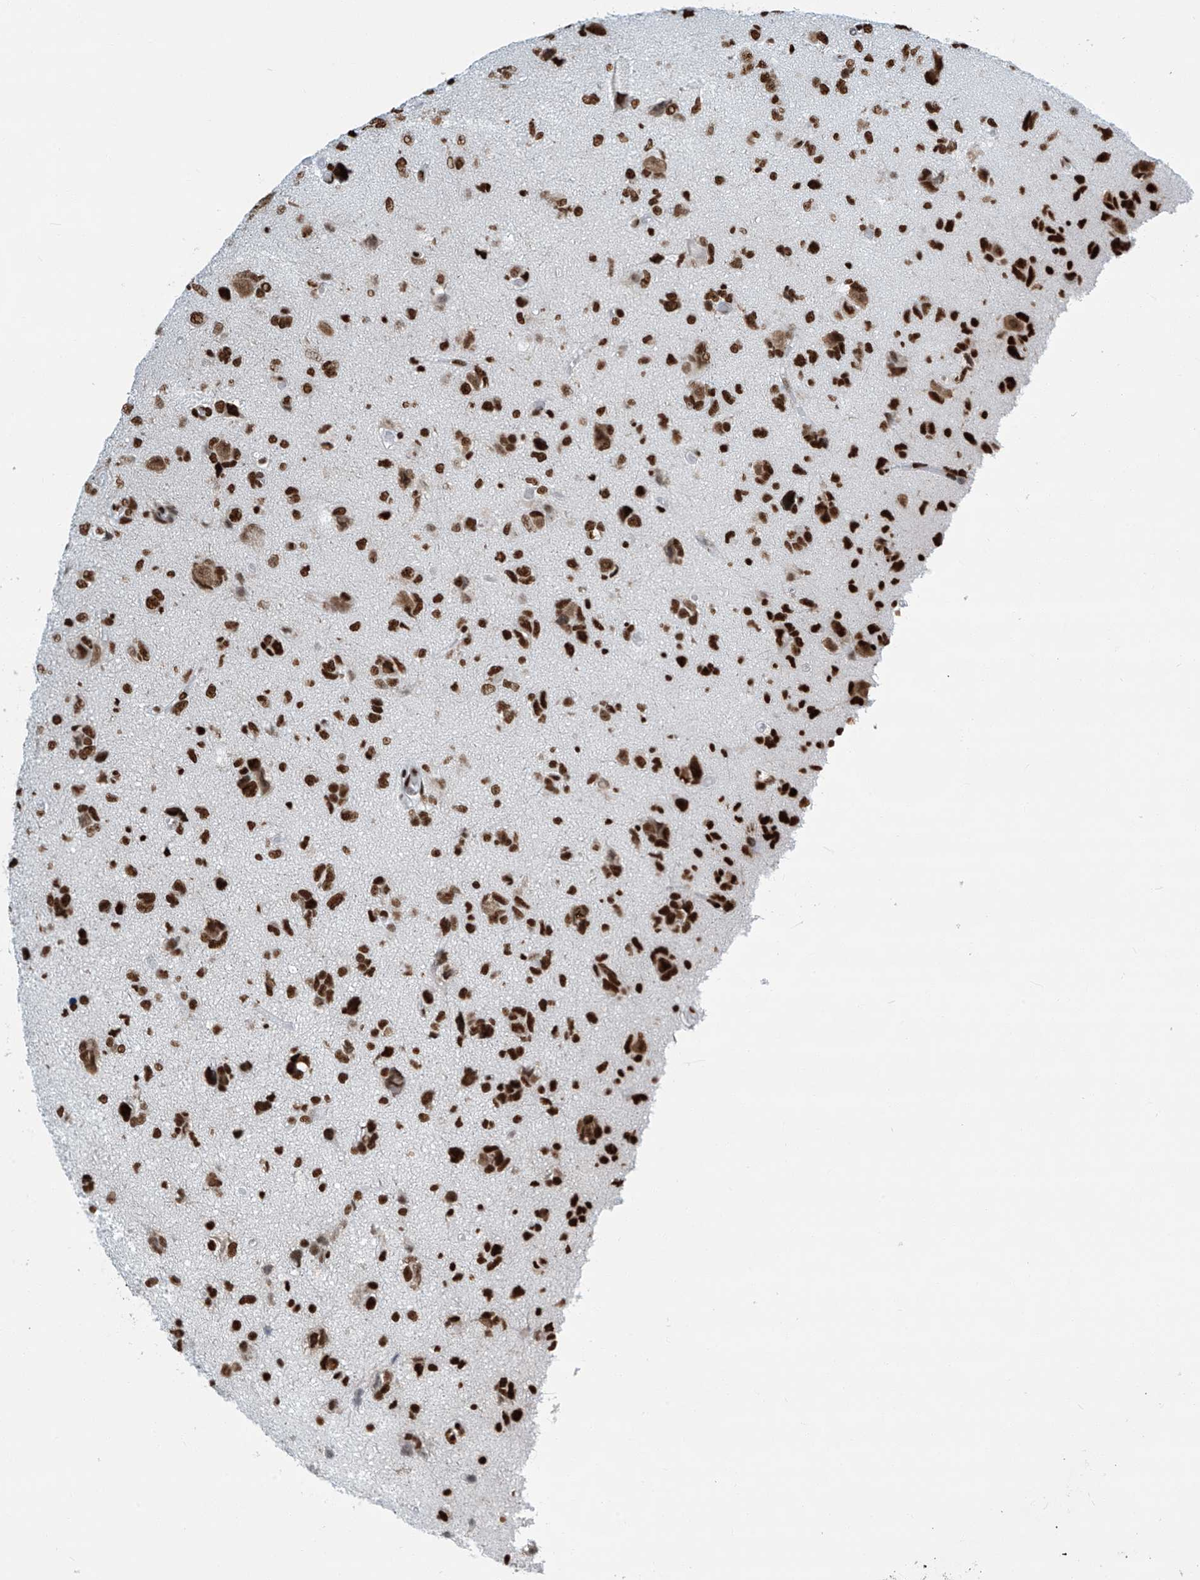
{"staining": {"intensity": "strong", "quantity": ">75%", "location": "nuclear"}, "tissue": "glioma", "cell_type": "Tumor cells", "image_type": "cancer", "snomed": [{"axis": "morphology", "description": "Glioma, malignant, High grade"}, {"axis": "topography", "description": "Brain"}], "caption": "Human glioma stained with a protein marker shows strong staining in tumor cells.", "gene": "SARNP", "patient": {"sex": "female", "age": 59}}